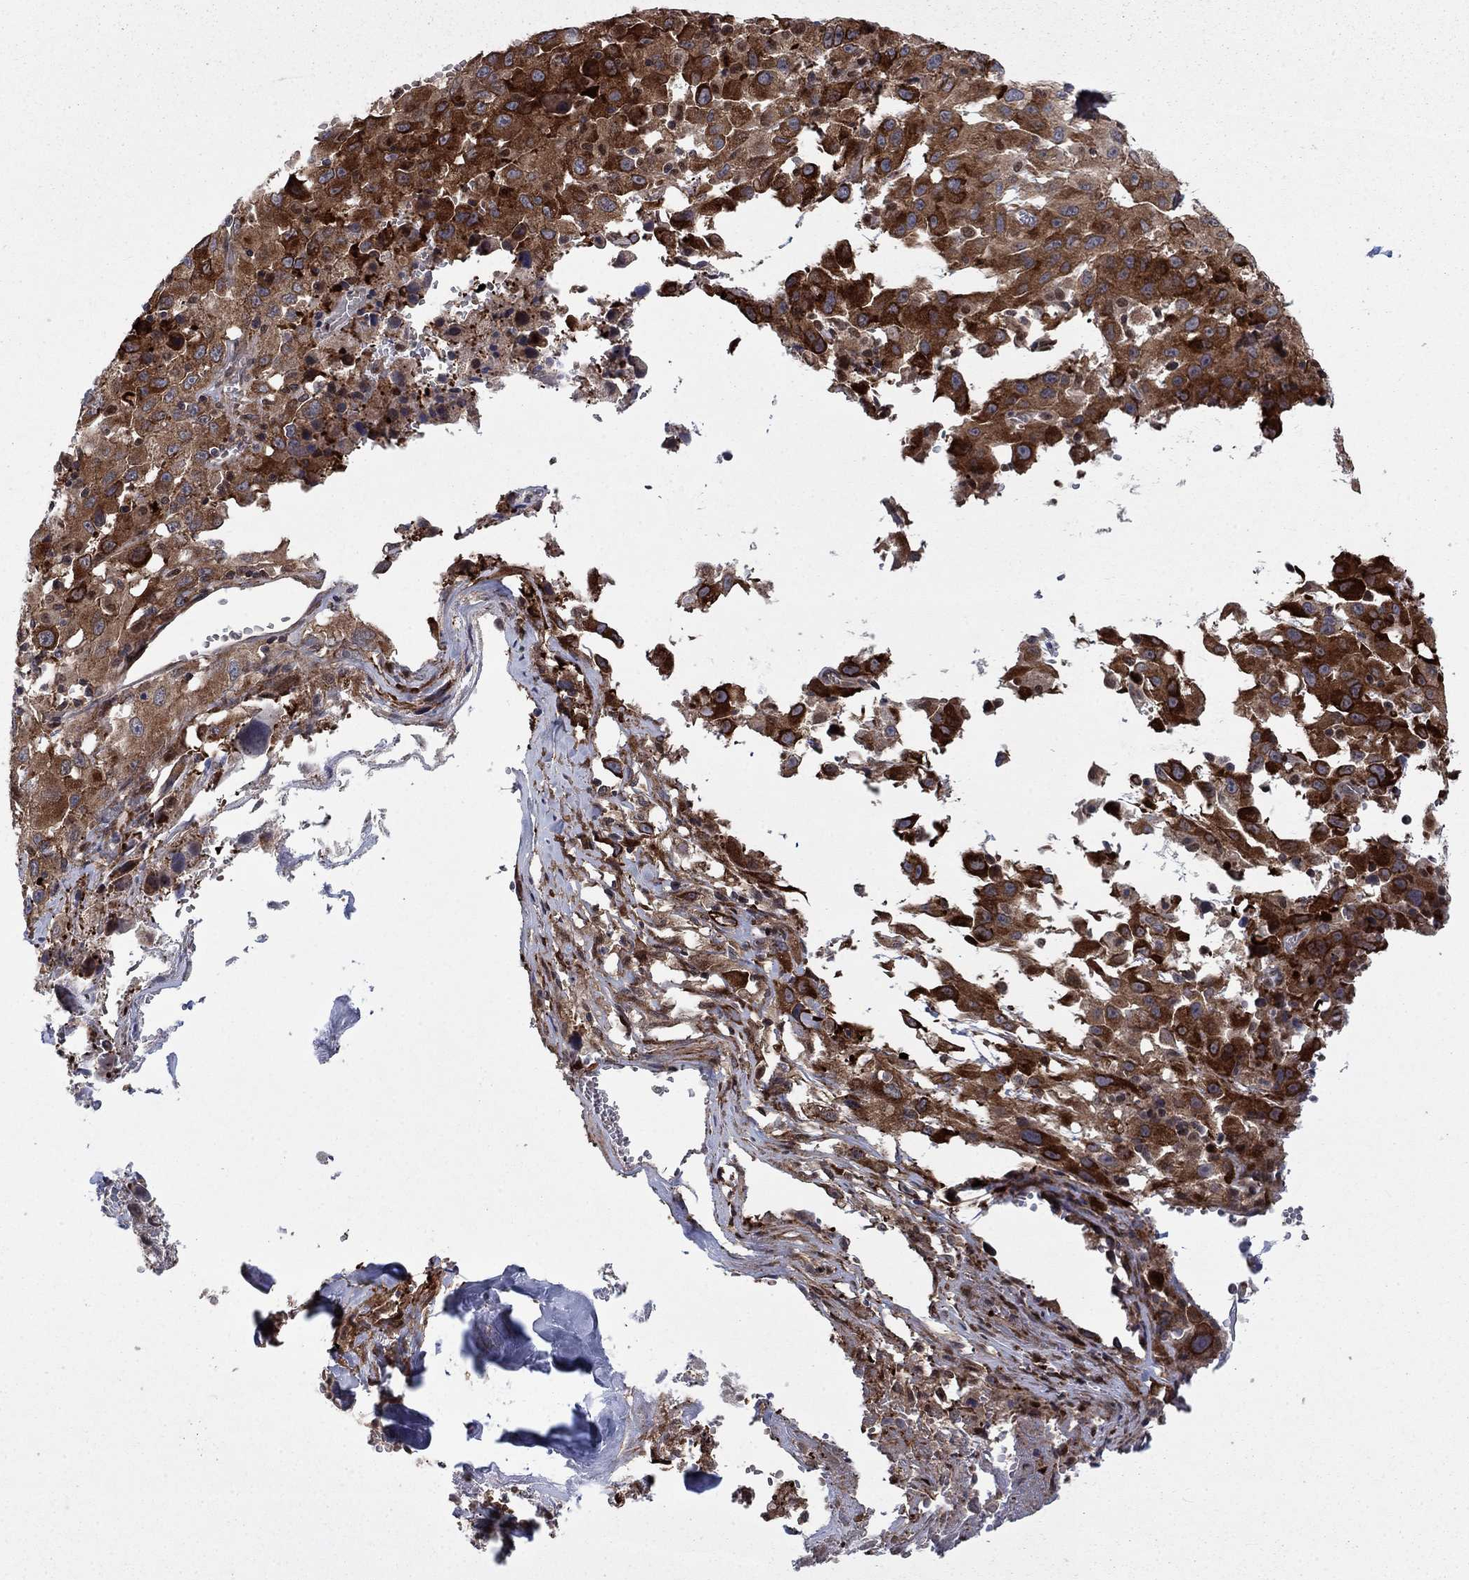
{"staining": {"intensity": "strong", "quantity": ">75%", "location": "cytoplasmic/membranous"}, "tissue": "melanoma", "cell_type": "Tumor cells", "image_type": "cancer", "snomed": [{"axis": "morphology", "description": "Malignant melanoma, Metastatic site"}, {"axis": "topography", "description": "Lymph node"}], "caption": "Immunohistochemical staining of human melanoma exhibits high levels of strong cytoplasmic/membranous protein positivity in about >75% of tumor cells.", "gene": "HDAC4", "patient": {"sex": "male", "age": 50}}